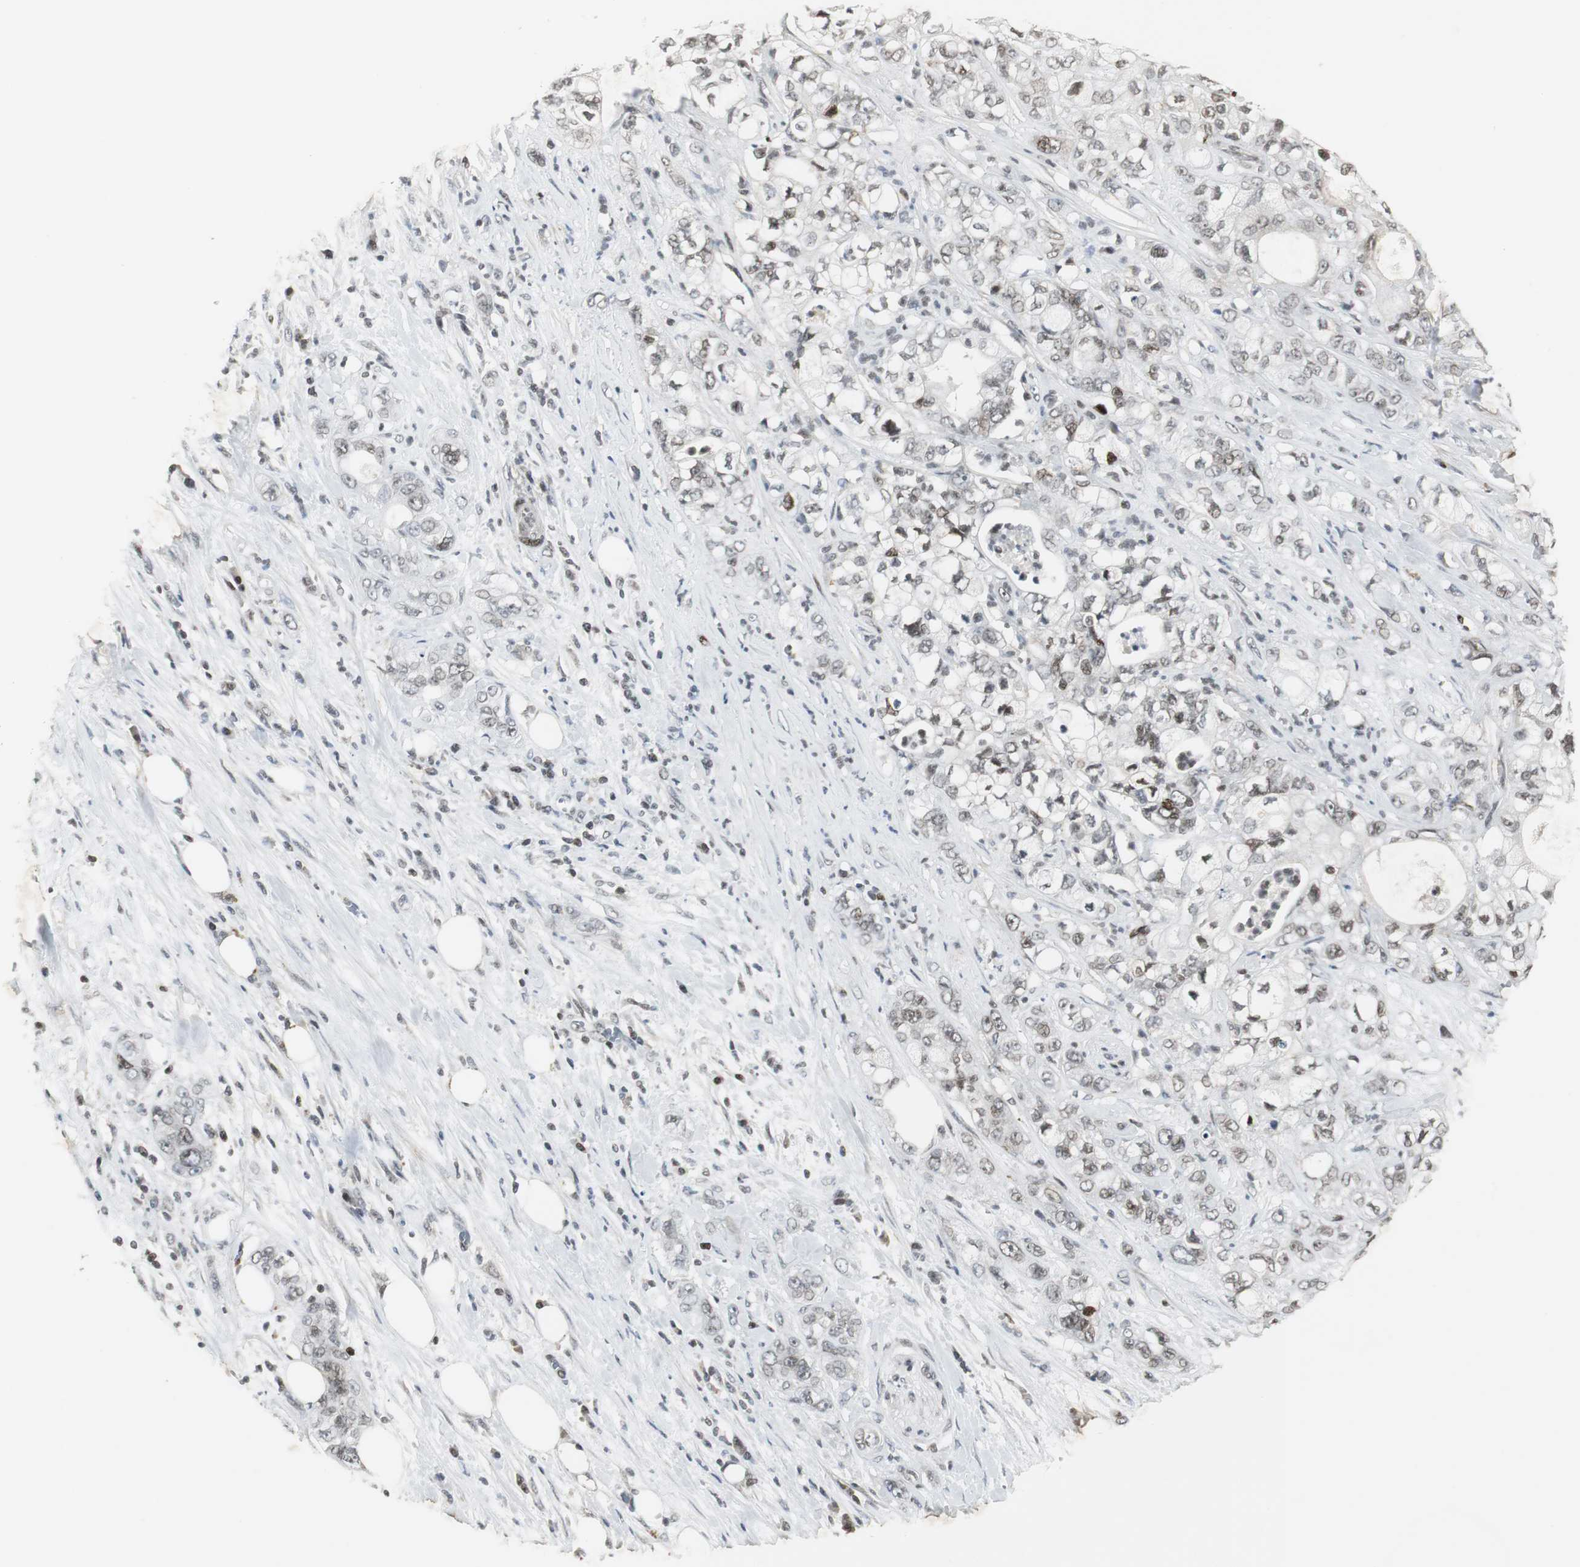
{"staining": {"intensity": "weak", "quantity": "25%-75%", "location": "nuclear"}, "tissue": "pancreatic cancer", "cell_type": "Tumor cells", "image_type": "cancer", "snomed": [{"axis": "morphology", "description": "Adenocarcinoma, NOS"}, {"axis": "topography", "description": "Pancreas"}], "caption": "Immunohistochemistry (IHC) image of neoplastic tissue: human pancreatic cancer (adenocarcinoma) stained using immunohistochemistry (IHC) demonstrates low levels of weak protein expression localized specifically in the nuclear of tumor cells, appearing as a nuclear brown color.", "gene": "MPG", "patient": {"sex": "male", "age": 70}}